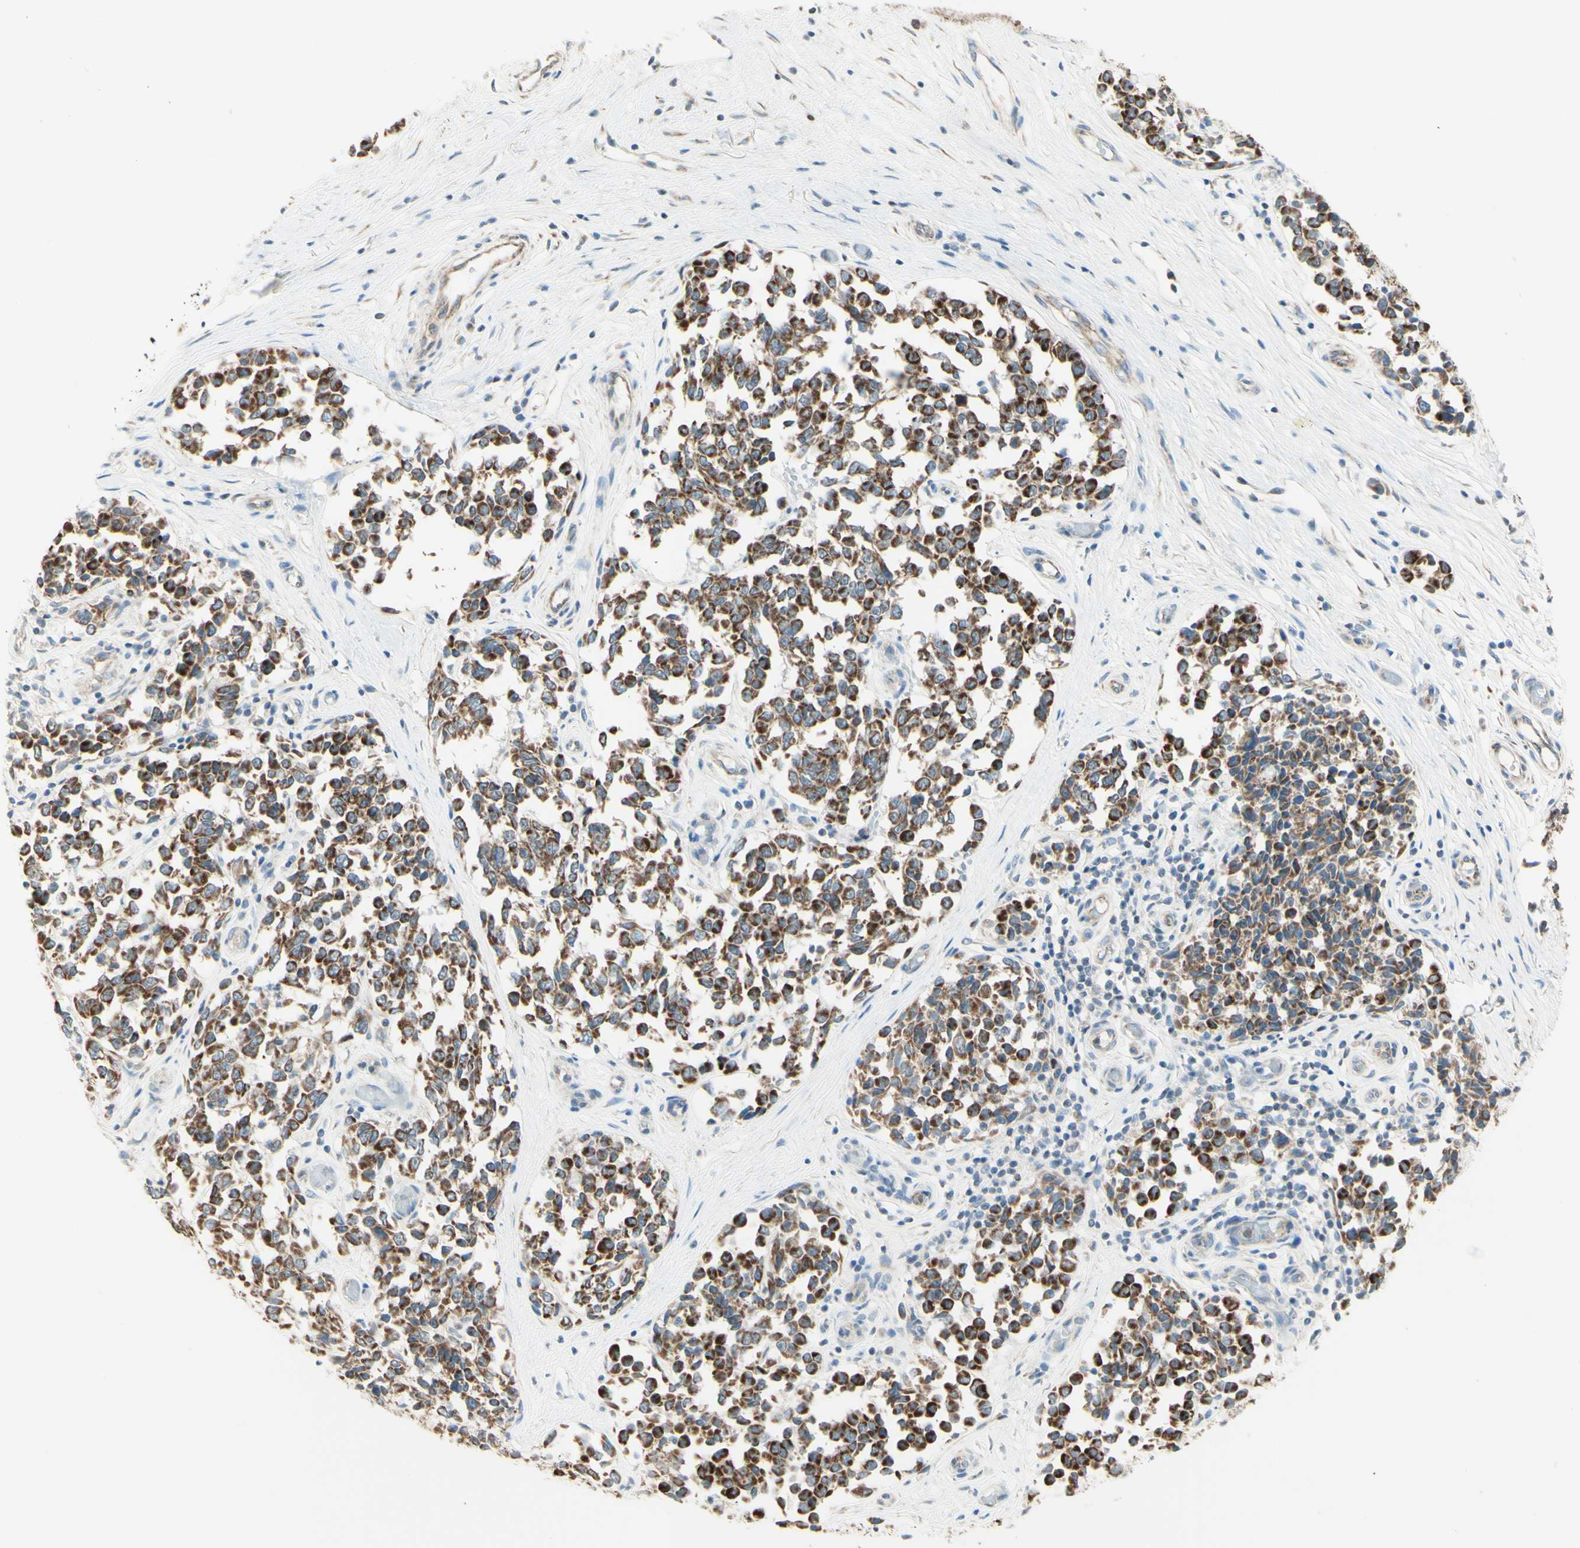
{"staining": {"intensity": "strong", "quantity": ">75%", "location": "cytoplasmic/membranous"}, "tissue": "melanoma", "cell_type": "Tumor cells", "image_type": "cancer", "snomed": [{"axis": "morphology", "description": "Malignant melanoma, NOS"}, {"axis": "topography", "description": "Skin"}], "caption": "Protein analysis of melanoma tissue demonstrates strong cytoplasmic/membranous expression in about >75% of tumor cells. Ihc stains the protein of interest in brown and the nuclei are stained blue.", "gene": "ARMC10", "patient": {"sex": "female", "age": 64}}